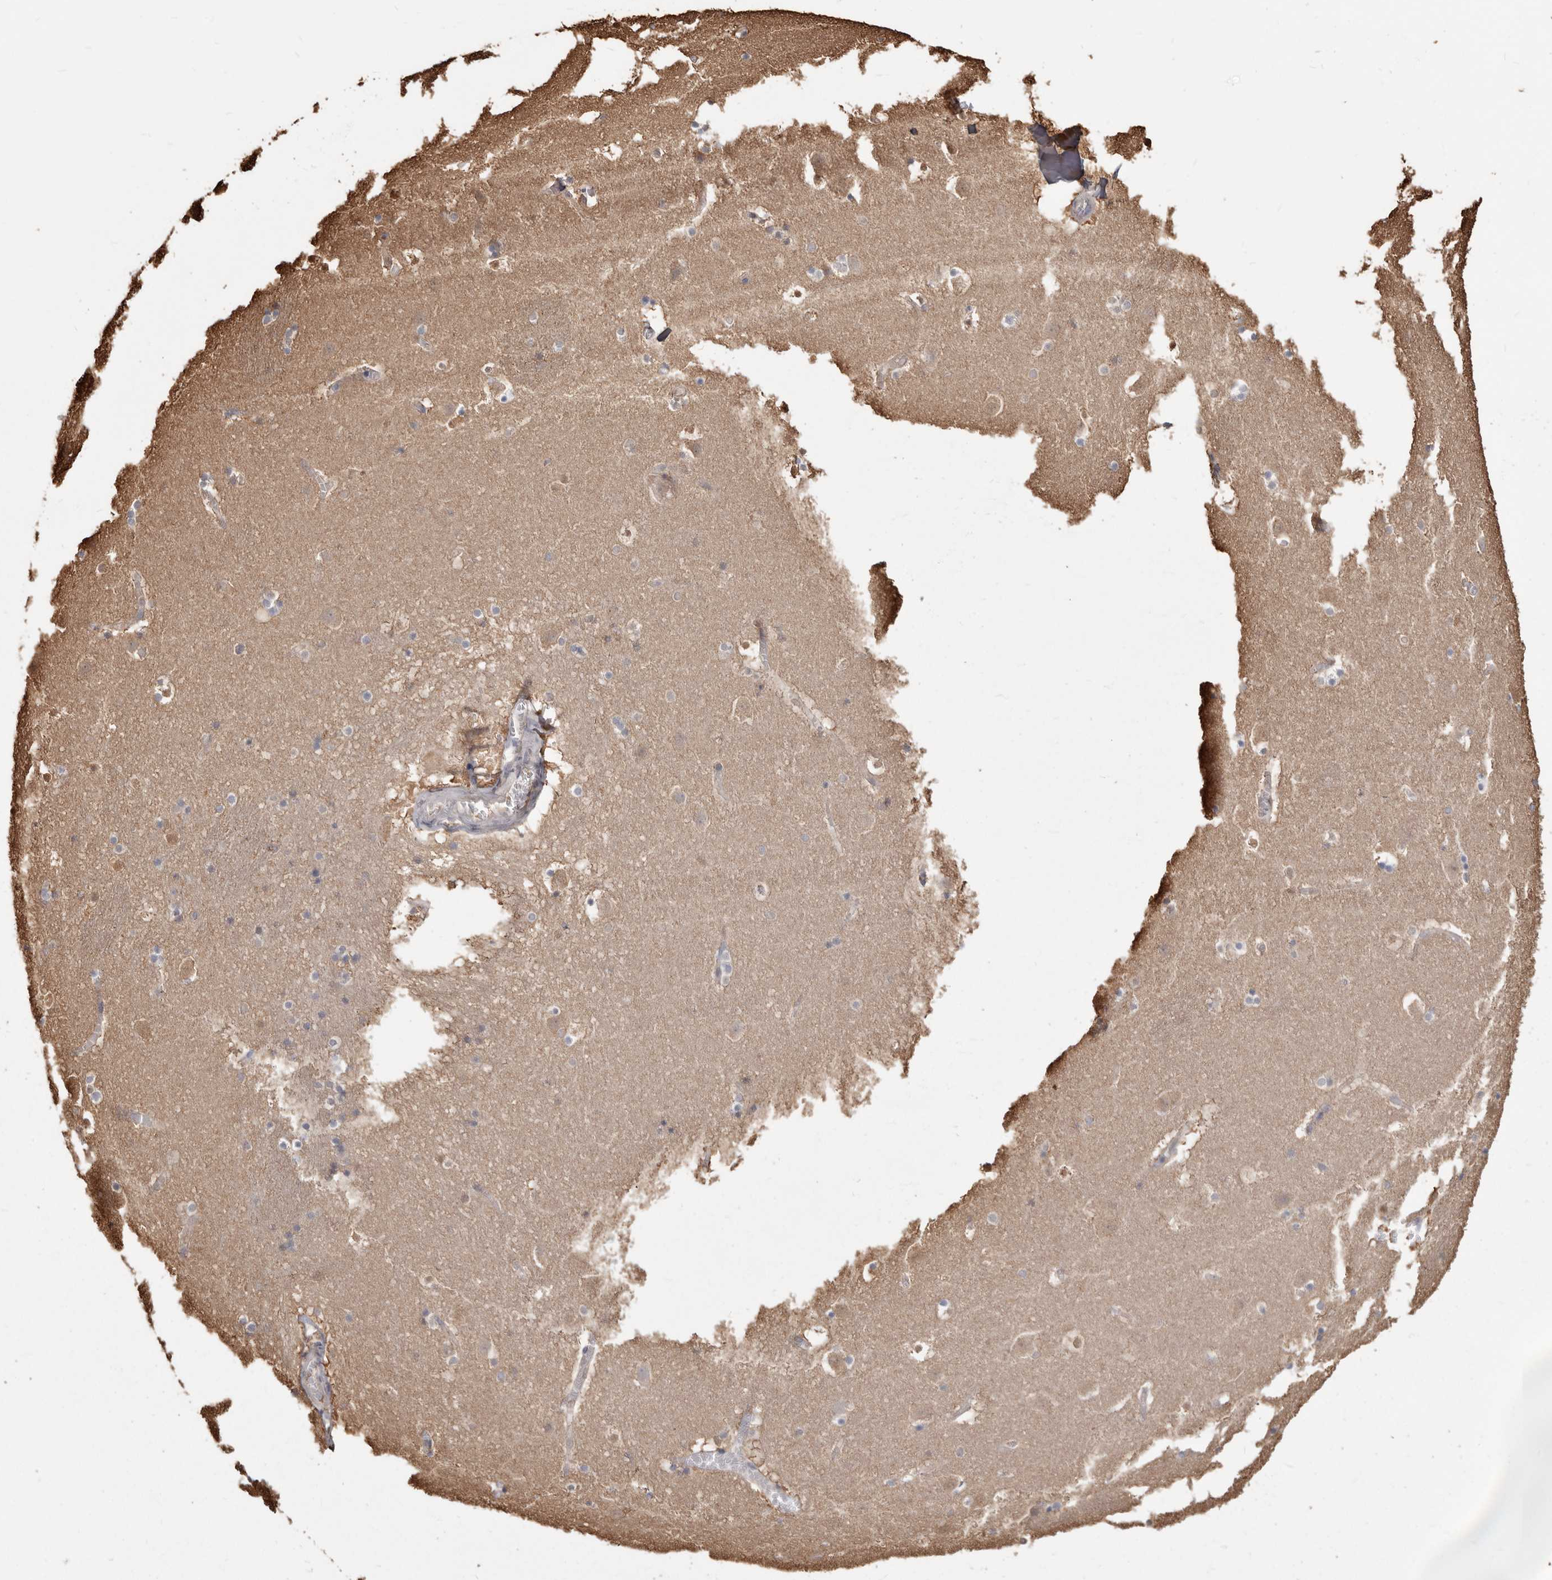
{"staining": {"intensity": "weak", "quantity": "<25%", "location": "cytoplasmic/membranous"}, "tissue": "caudate", "cell_type": "Glial cells", "image_type": "normal", "snomed": [{"axis": "morphology", "description": "Normal tissue, NOS"}, {"axis": "topography", "description": "Lateral ventricle wall"}], "caption": "A micrograph of caudate stained for a protein exhibits no brown staining in glial cells. Brightfield microscopy of immunohistochemistry (IHC) stained with DAB (3,3'-diaminobenzidine) (brown) and hematoxylin (blue), captured at high magnification.", "gene": "PKM", "patient": {"sex": "male", "age": 45}}